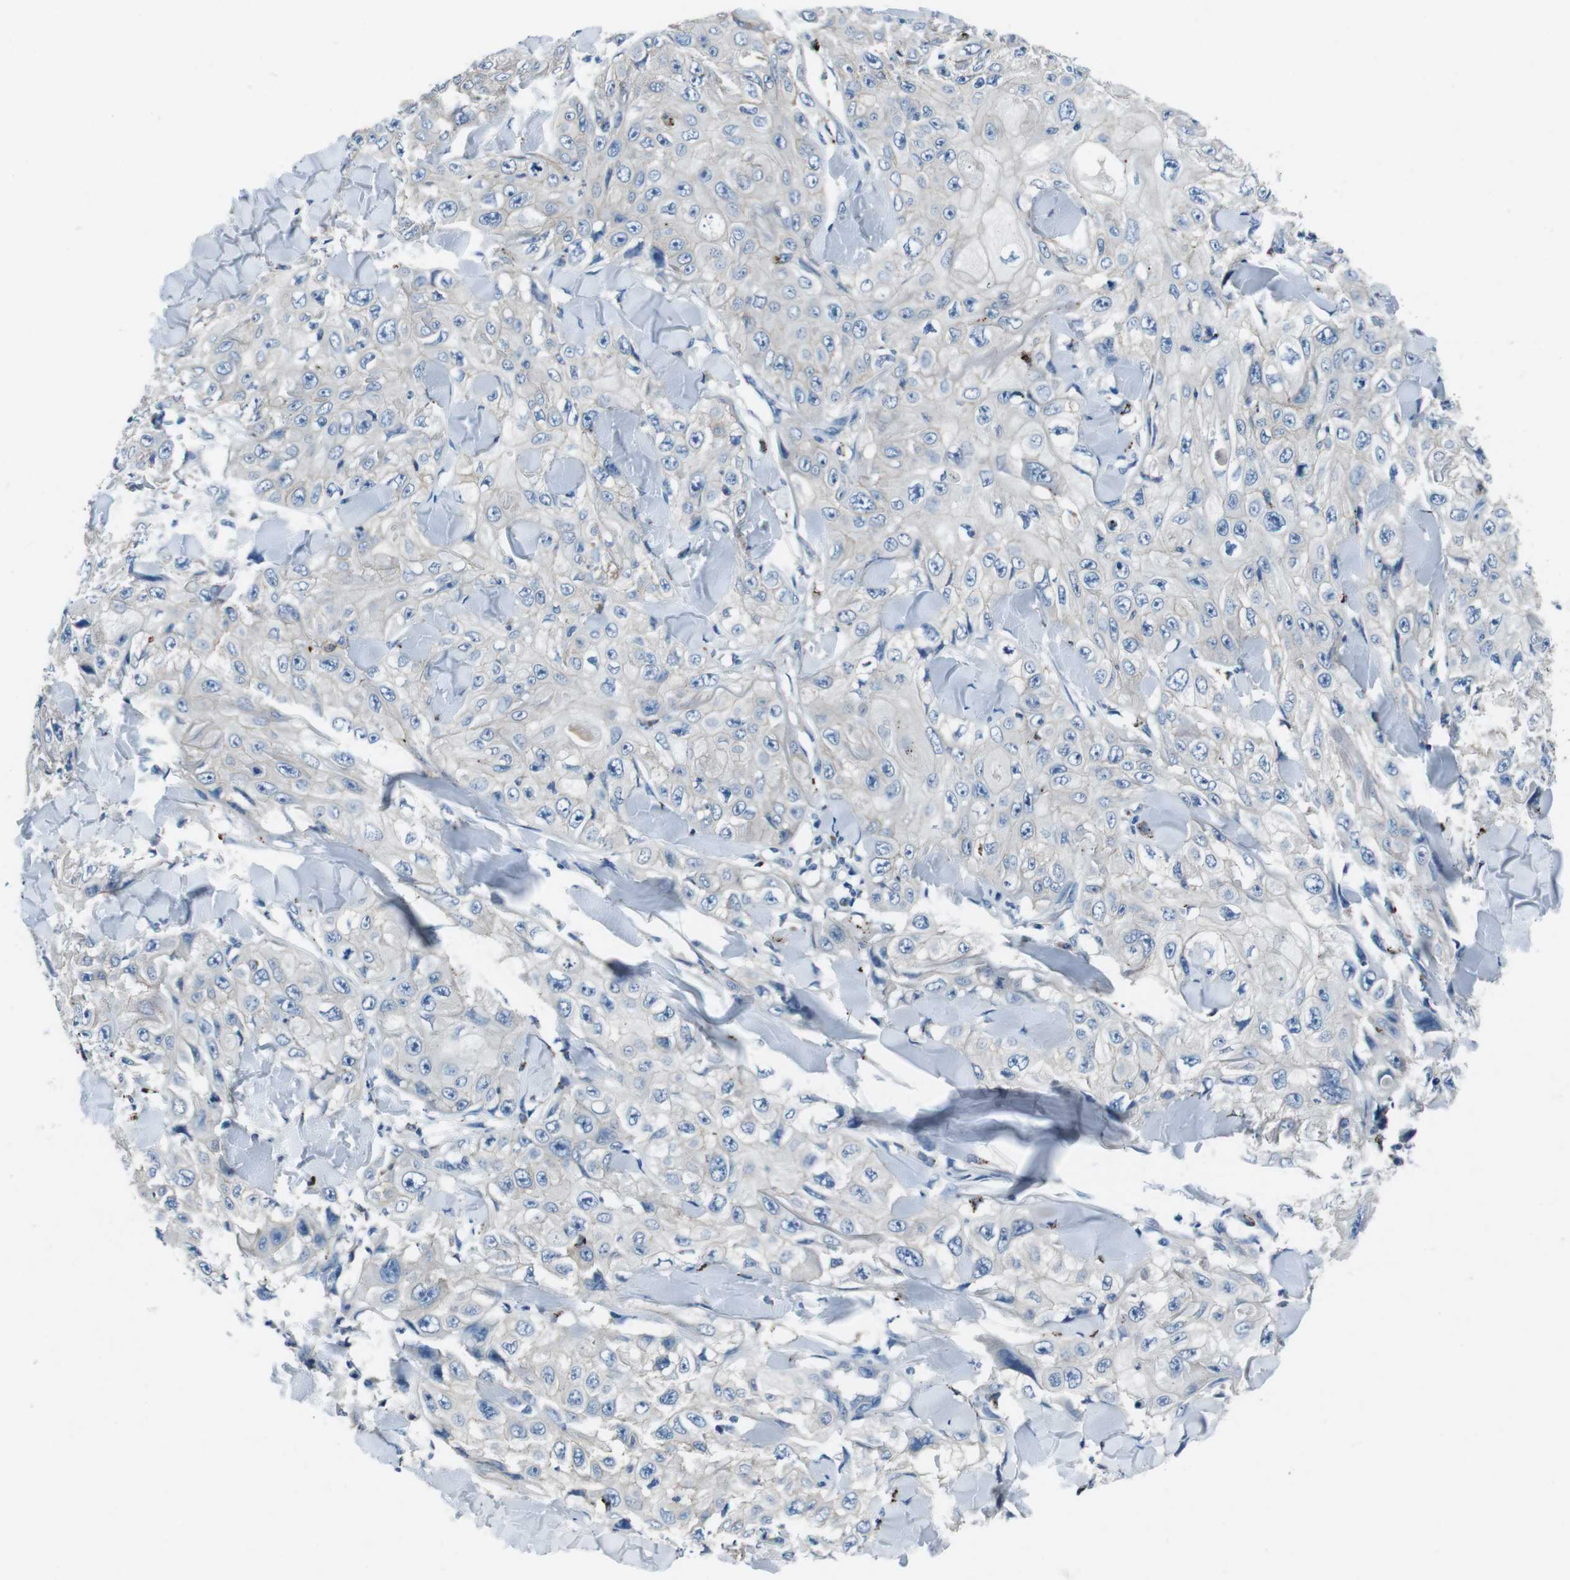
{"staining": {"intensity": "negative", "quantity": "none", "location": "none"}, "tissue": "skin cancer", "cell_type": "Tumor cells", "image_type": "cancer", "snomed": [{"axis": "morphology", "description": "Squamous cell carcinoma, NOS"}, {"axis": "topography", "description": "Skin"}], "caption": "The micrograph reveals no staining of tumor cells in skin squamous cell carcinoma.", "gene": "TULP3", "patient": {"sex": "male", "age": 86}}